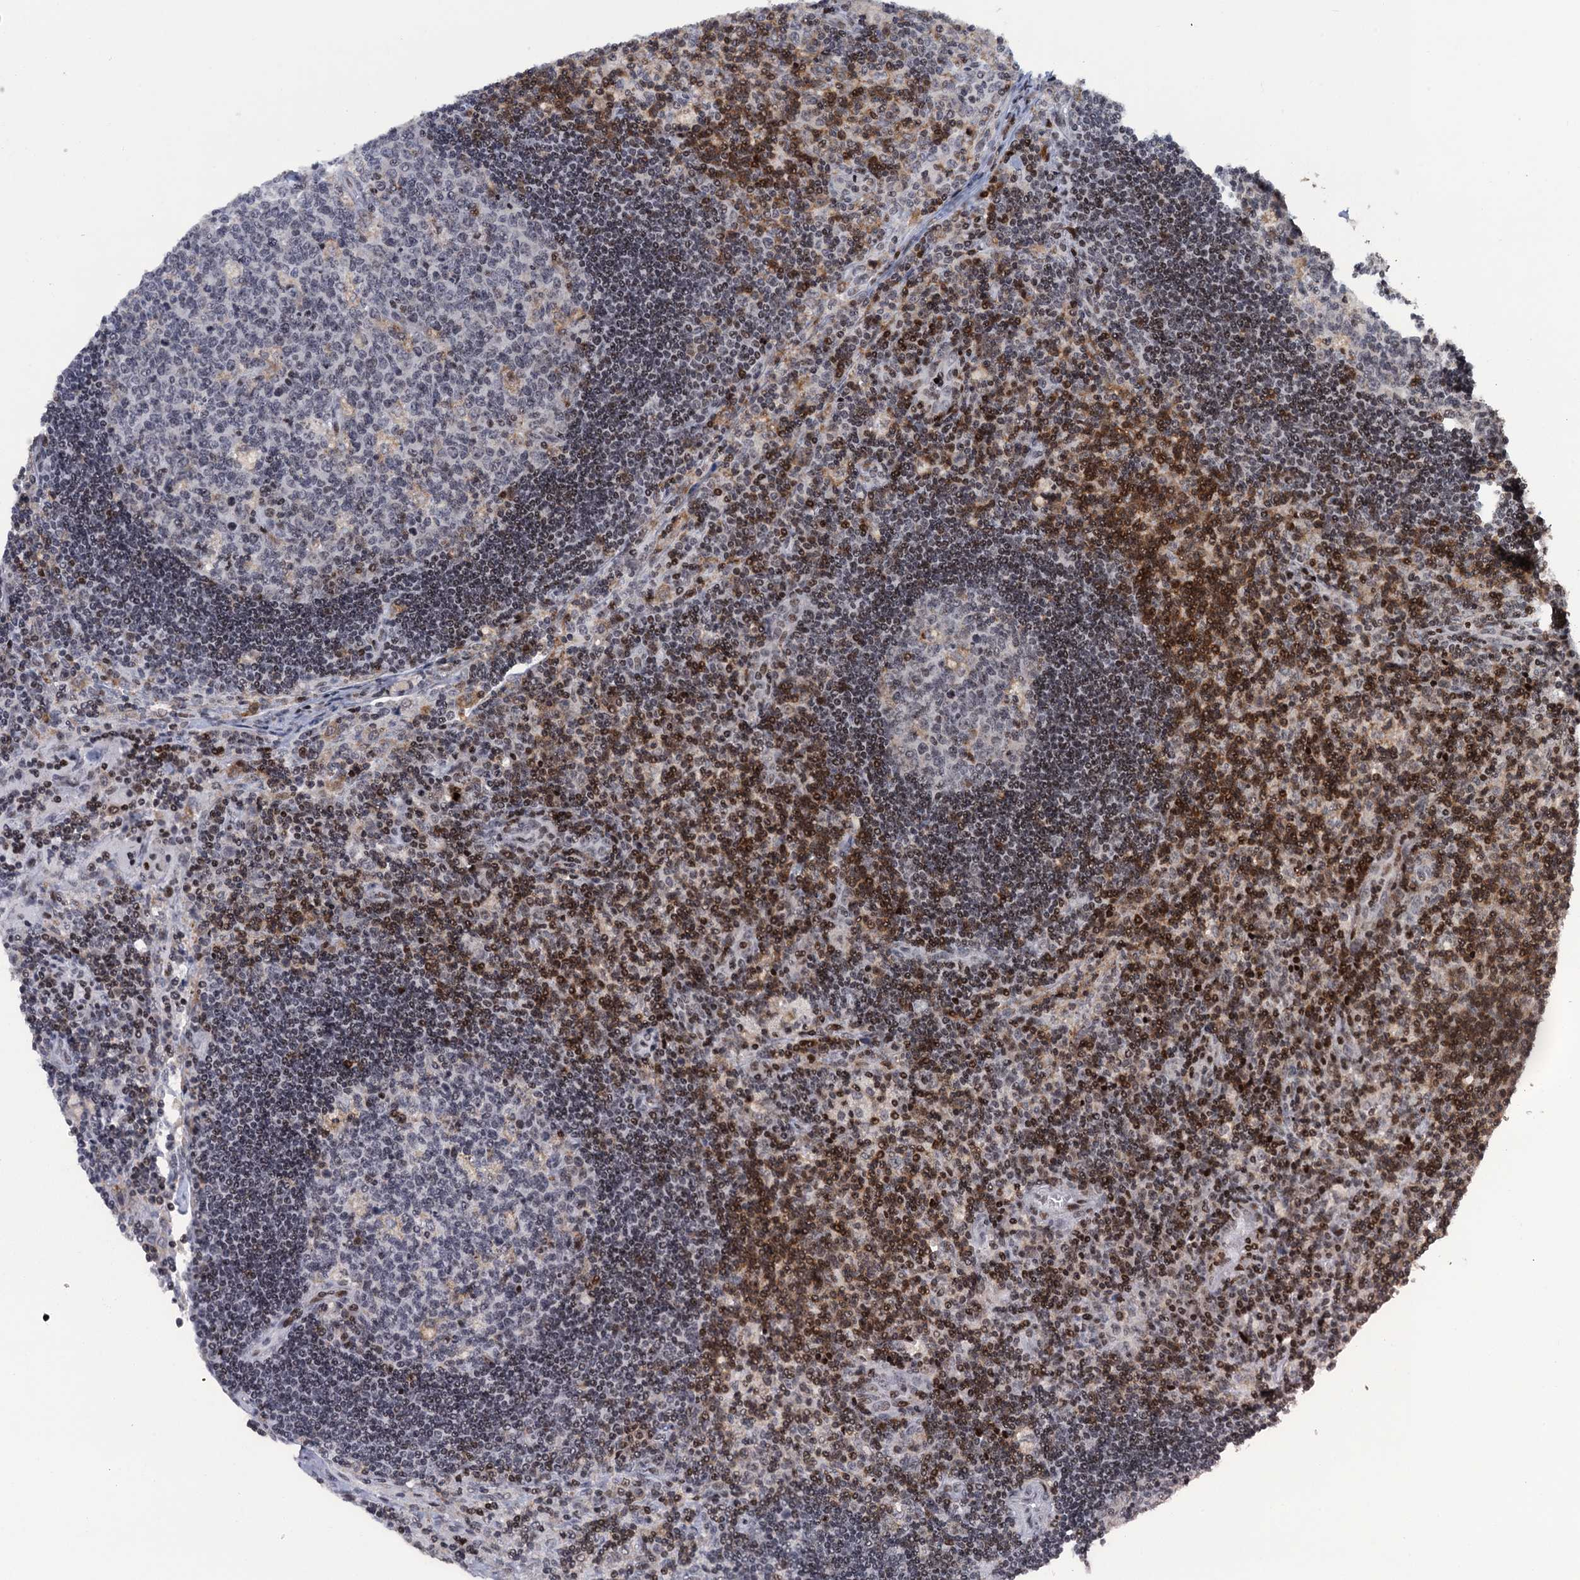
{"staining": {"intensity": "weak", "quantity": "<25%", "location": "cytoplasmic/membranous"}, "tissue": "lymph node", "cell_type": "Germinal center cells", "image_type": "normal", "snomed": [{"axis": "morphology", "description": "Normal tissue, NOS"}, {"axis": "topography", "description": "Lymph node"}], "caption": "There is no significant staining in germinal center cells of lymph node. (Stains: DAB IHC with hematoxylin counter stain, Microscopy: brightfield microscopy at high magnification).", "gene": "FYB1", "patient": {"sex": "male", "age": 58}}